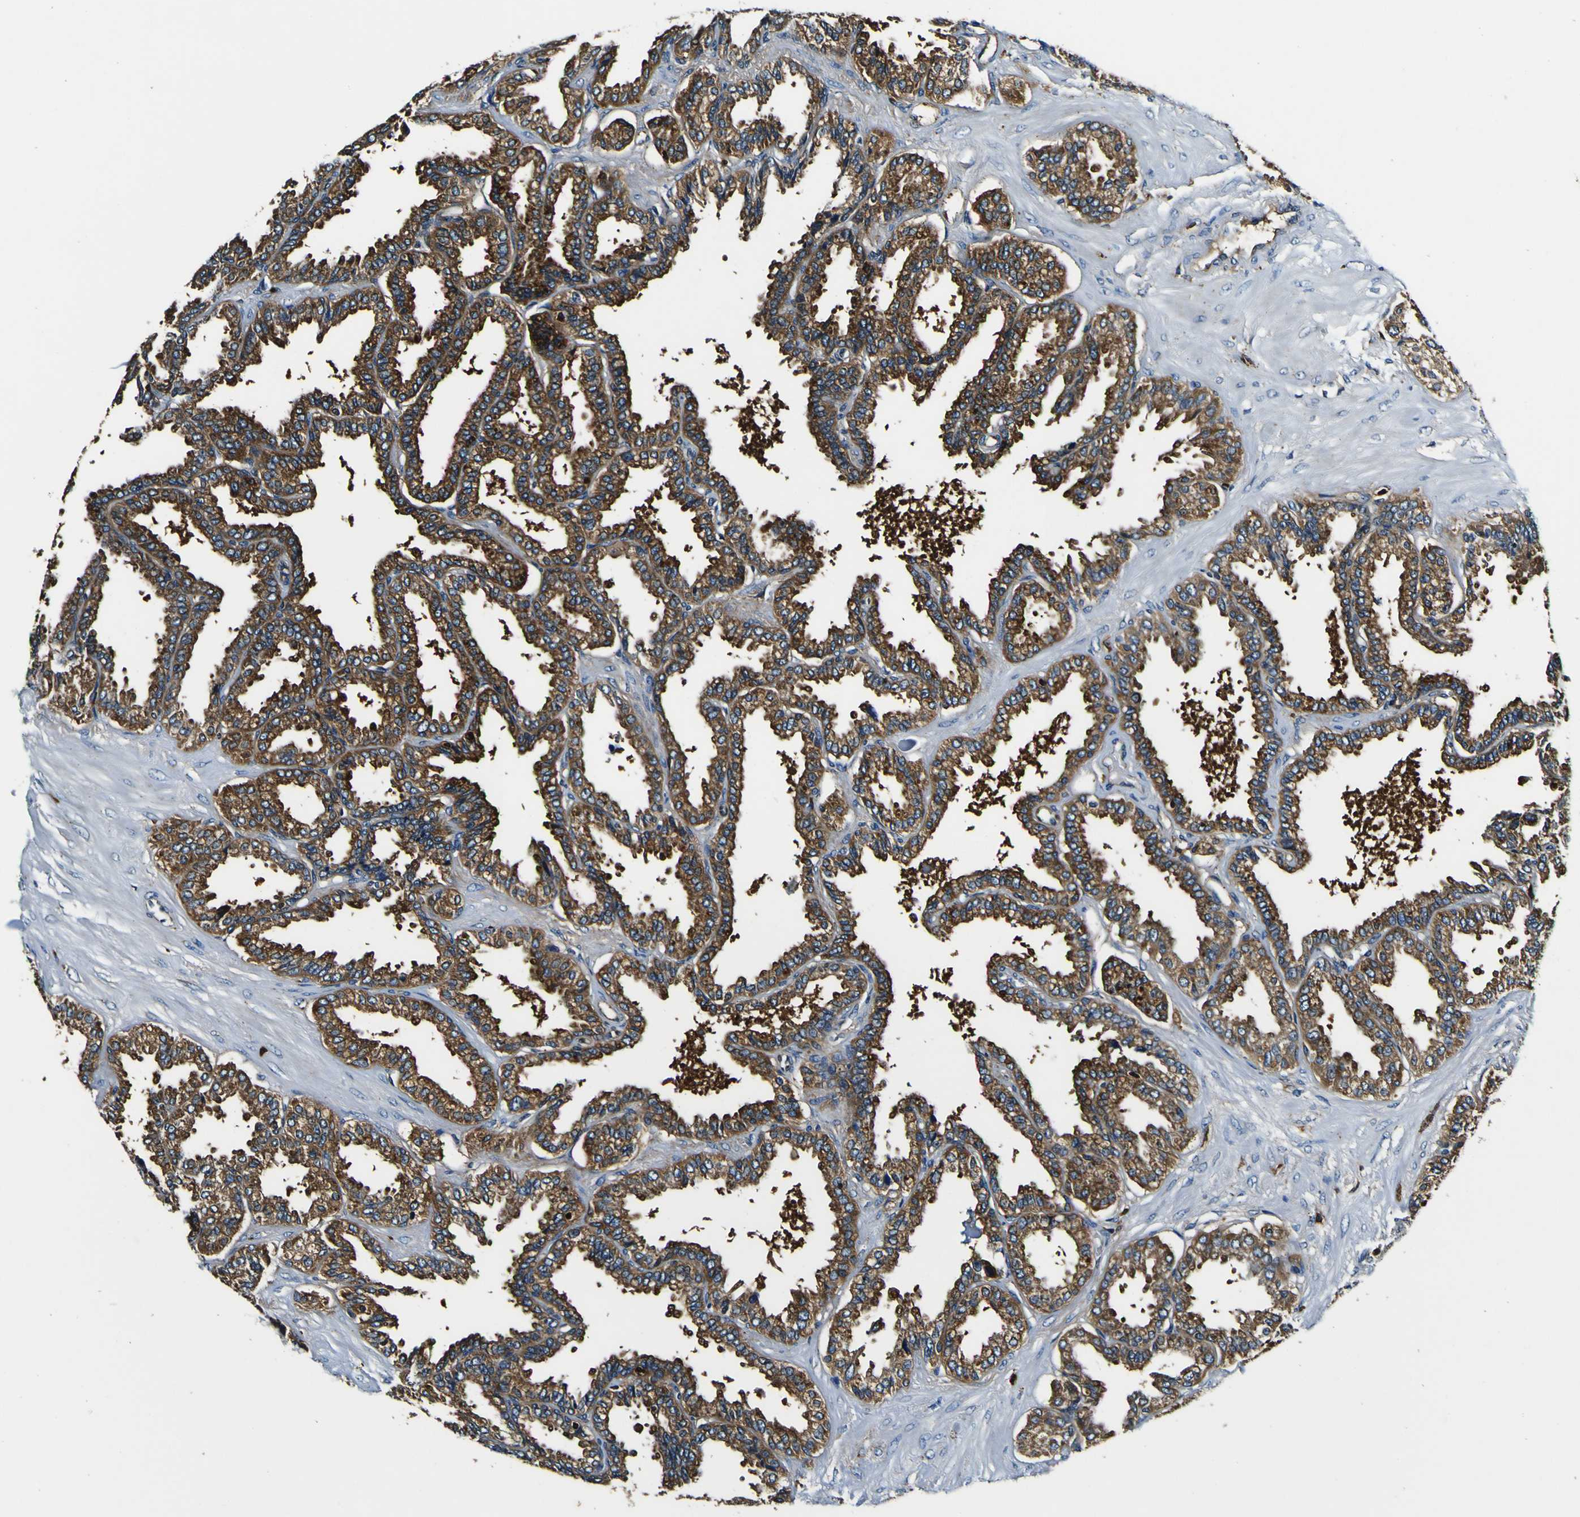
{"staining": {"intensity": "strong", "quantity": ">75%", "location": "cytoplasmic/membranous"}, "tissue": "seminal vesicle", "cell_type": "Glandular cells", "image_type": "normal", "snomed": [{"axis": "morphology", "description": "Normal tissue, NOS"}, {"axis": "topography", "description": "Seminal veicle"}], "caption": "This photomicrograph demonstrates unremarkable seminal vesicle stained with immunohistochemistry to label a protein in brown. The cytoplasmic/membranous of glandular cells show strong positivity for the protein. Nuclei are counter-stained blue.", "gene": "RHOT2", "patient": {"sex": "male", "age": 46}}